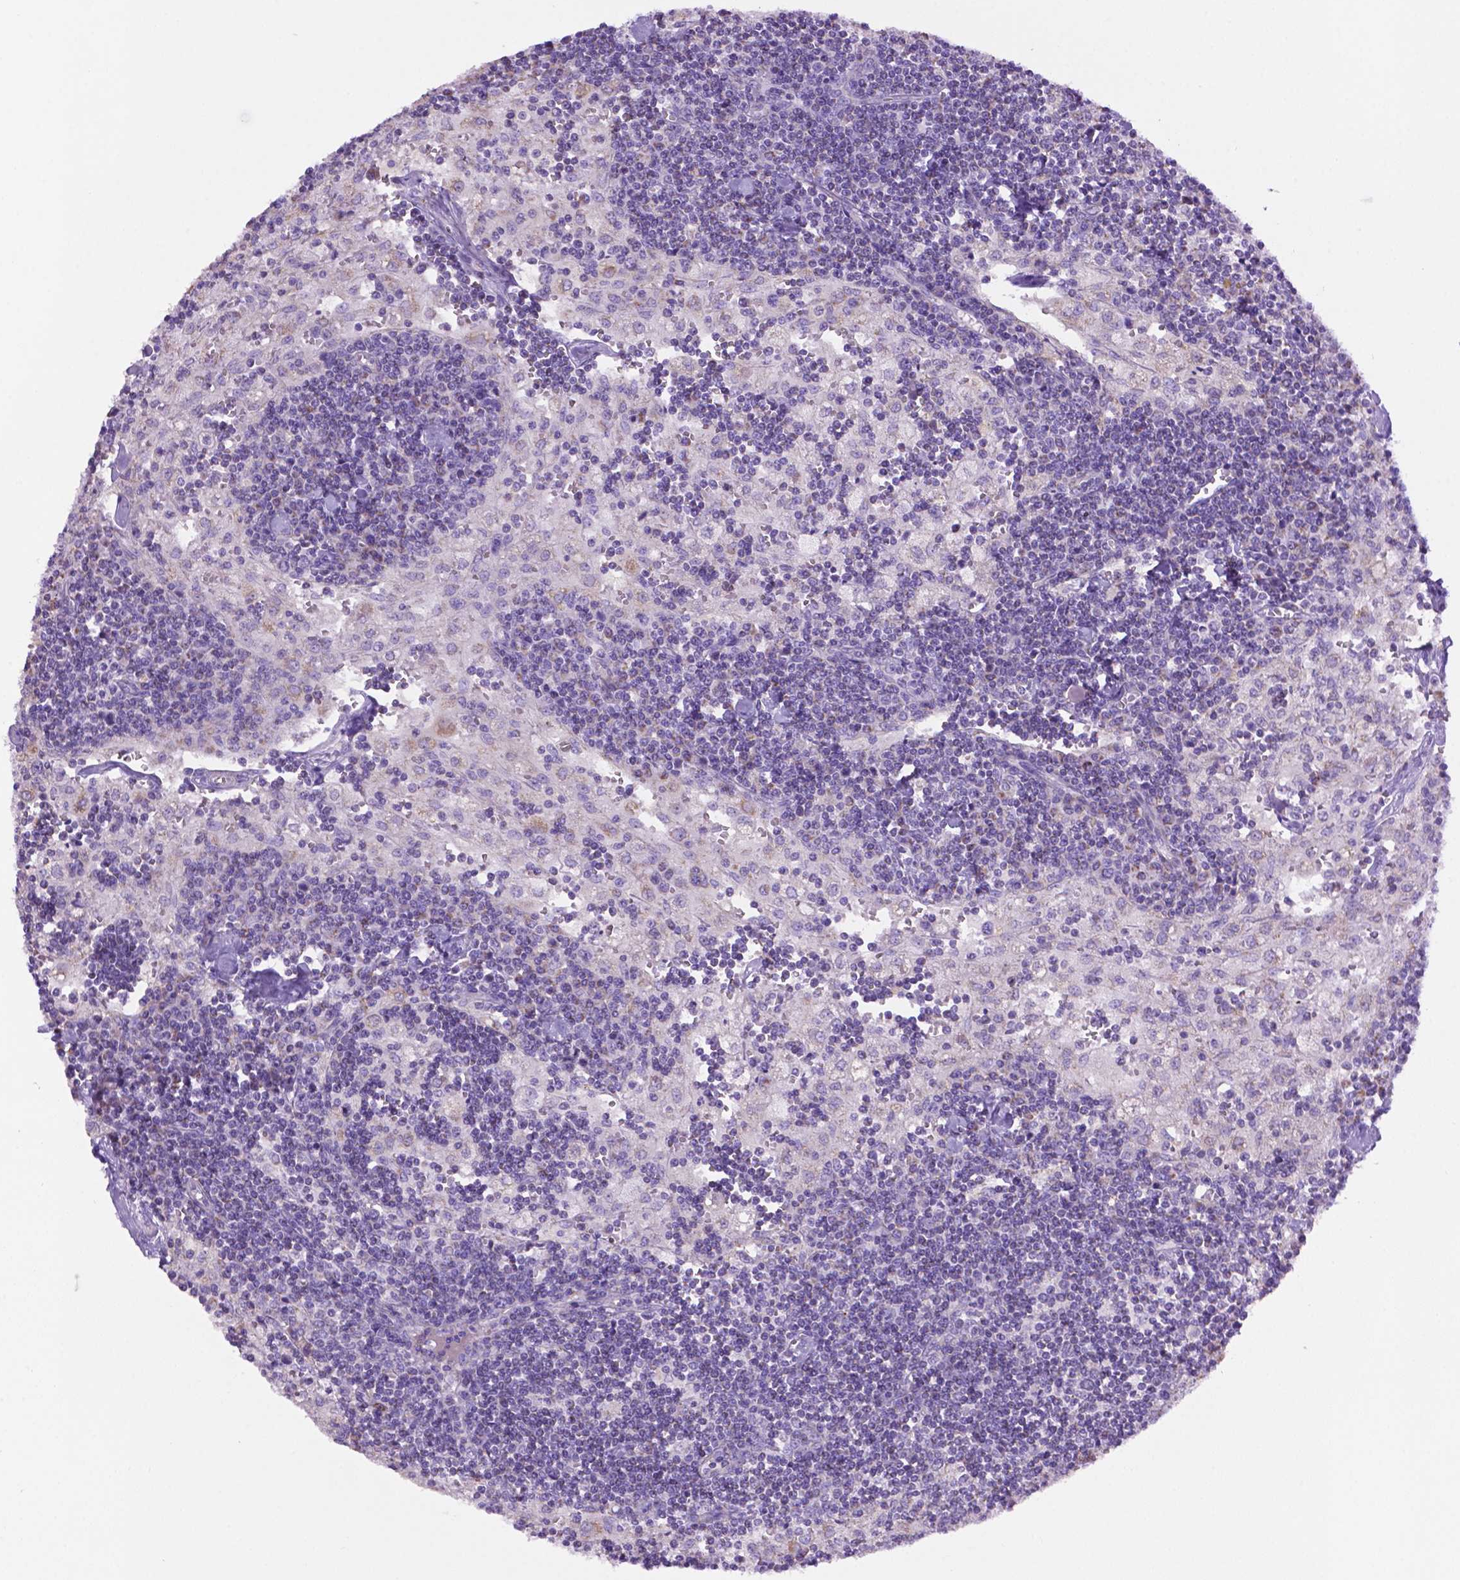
{"staining": {"intensity": "weak", "quantity": "<25%", "location": "cytoplasmic/membranous"}, "tissue": "lymph node", "cell_type": "Germinal center cells", "image_type": "normal", "snomed": [{"axis": "morphology", "description": "Normal tissue, NOS"}, {"axis": "topography", "description": "Lymph node"}], "caption": "Photomicrograph shows no significant protein expression in germinal center cells of unremarkable lymph node.", "gene": "PHYHIP", "patient": {"sex": "male", "age": 55}}